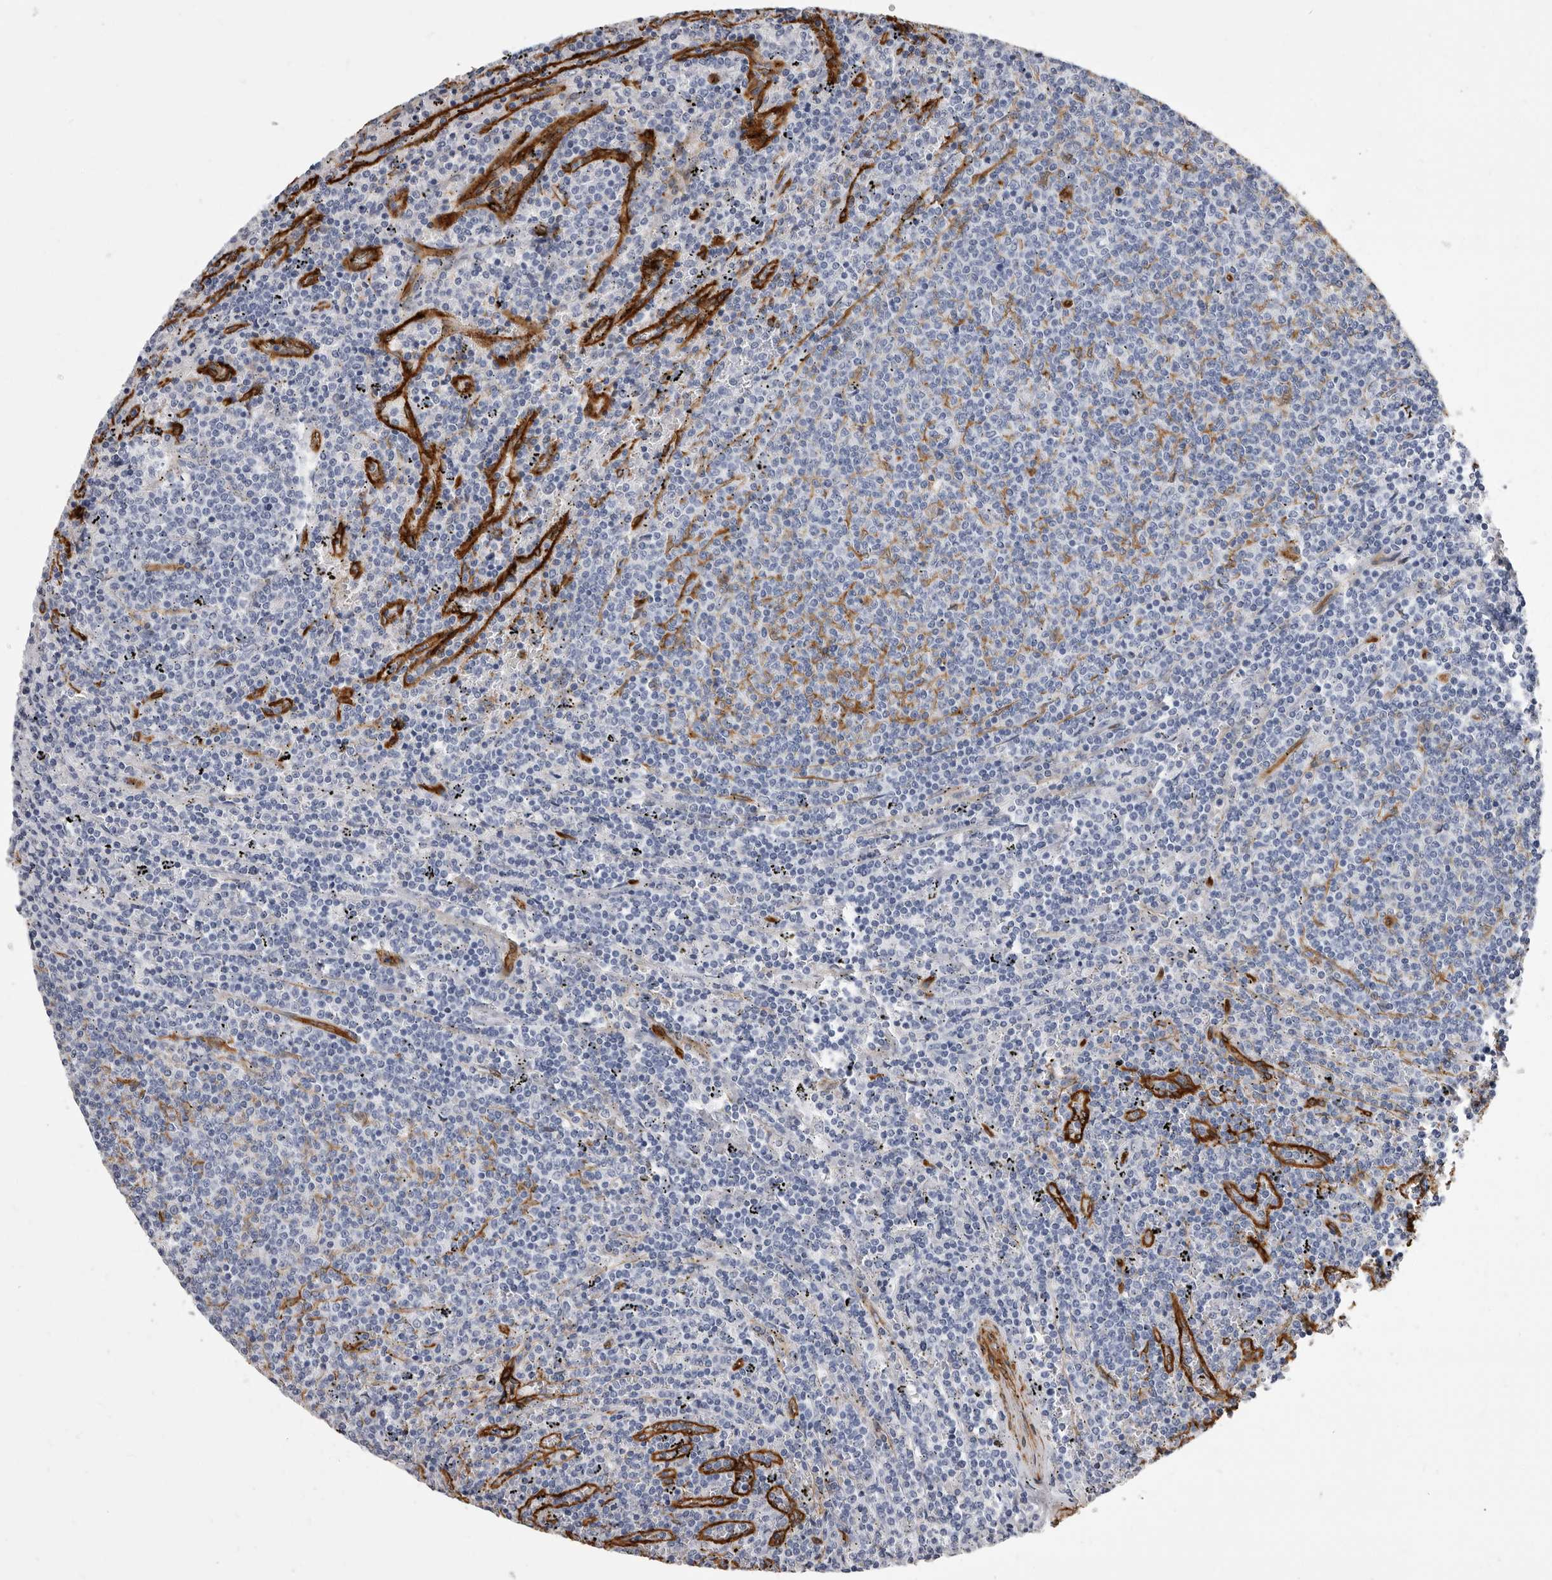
{"staining": {"intensity": "negative", "quantity": "none", "location": "none"}, "tissue": "lymphoma", "cell_type": "Tumor cells", "image_type": "cancer", "snomed": [{"axis": "morphology", "description": "Malignant lymphoma, non-Hodgkin's type, Low grade"}, {"axis": "topography", "description": "Spleen"}], "caption": "Immunohistochemistry micrograph of human malignant lymphoma, non-Hodgkin's type (low-grade) stained for a protein (brown), which displays no staining in tumor cells.", "gene": "ENAH", "patient": {"sex": "female", "age": 50}}